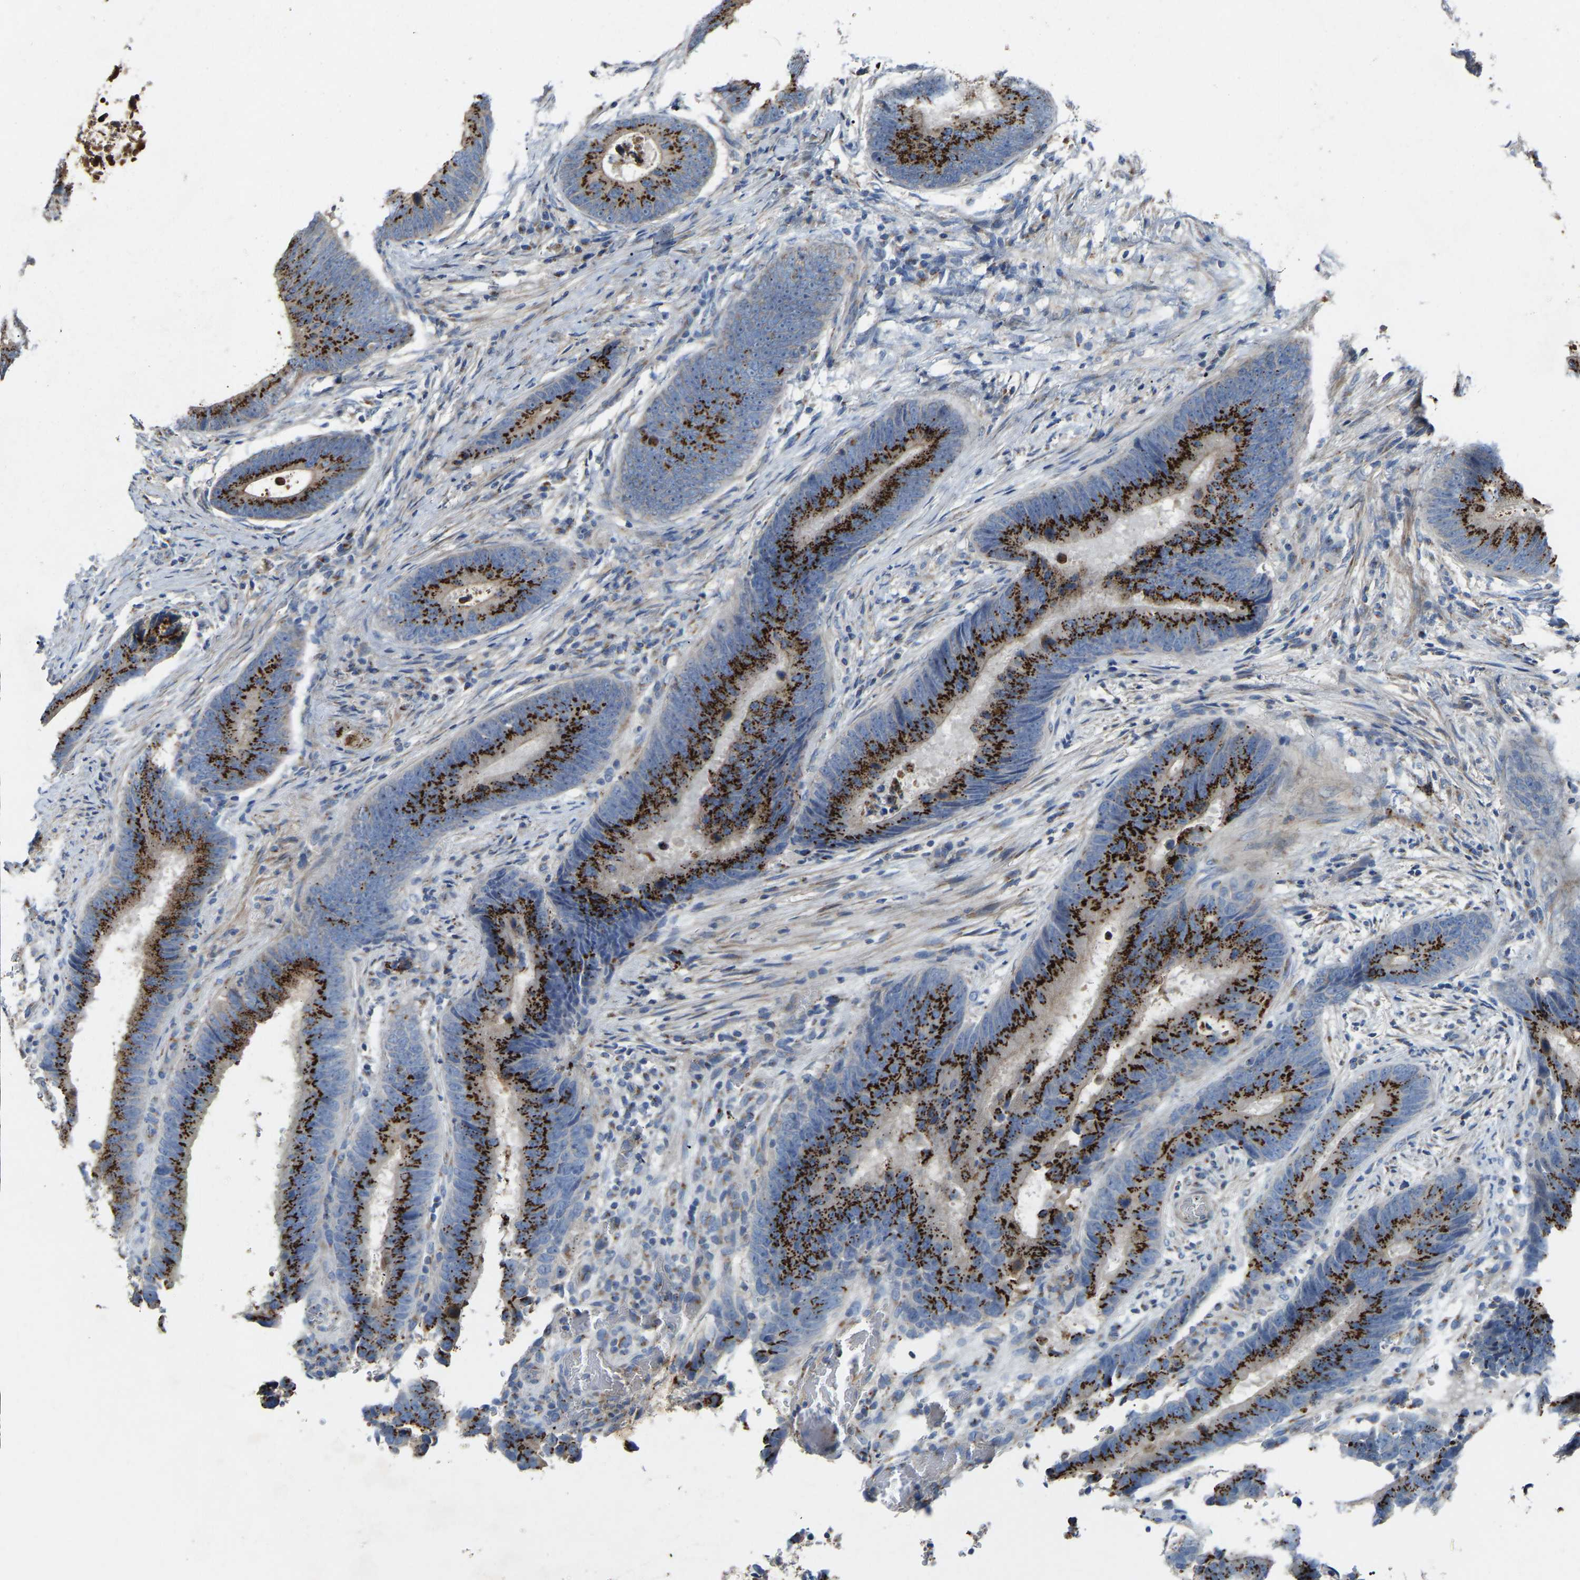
{"staining": {"intensity": "strong", "quantity": ">75%", "location": "cytoplasmic/membranous"}, "tissue": "colorectal cancer", "cell_type": "Tumor cells", "image_type": "cancer", "snomed": [{"axis": "morphology", "description": "Adenocarcinoma, NOS"}, {"axis": "topography", "description": "Colon"}], "caption": "Immunohistochemical staining of human adenocarcinoma (colorectal) reveals high levels of strong cytoplasmic/membranous protein positivity in about >75% of tumor cells. (IHC, brightfield microscopy, high magnification).", "gene": "CANT1", "patient": {"sex": "male", "age": 56}}